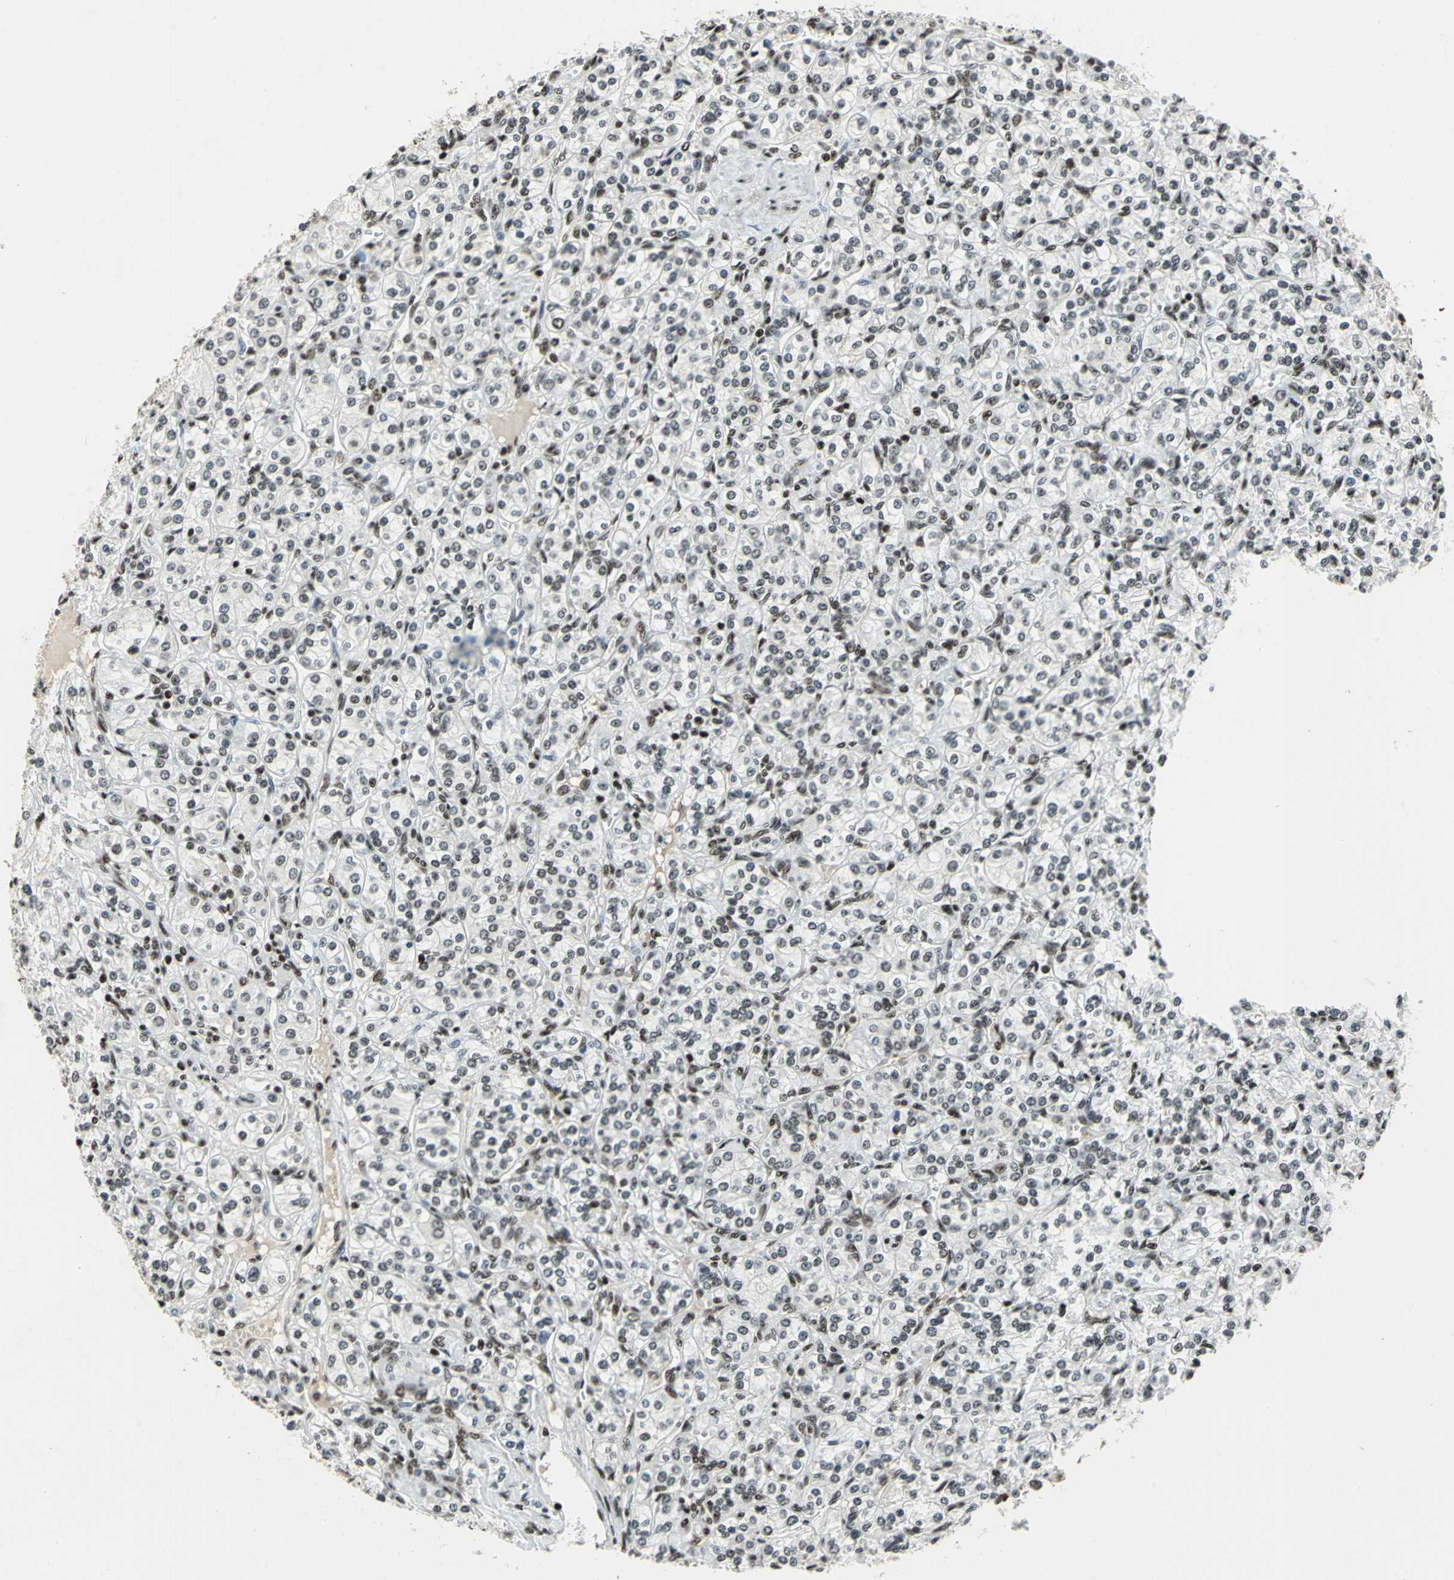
{"staining": {"intensity": "weak", "quantity": "<25%", "location": "nuclear"}, "tissue": "renal cancer", "cell_type": "Tumor cells", "image_type": "cancer", "snomed": [{"axis": "morphology", "description": "Adenocarcinoma, NOS"}, {"axis": "topography", "description": "Kidney"}], "caption": "This photomicrograph is of renal adenocarcinoma stained with immunohistochemistry to label a protein in brown with the nuclei are counter-stained blue. There is no staining in tumor cells.", "gene": "UBTF", "patient": {"sex": "male", "age": 77}}